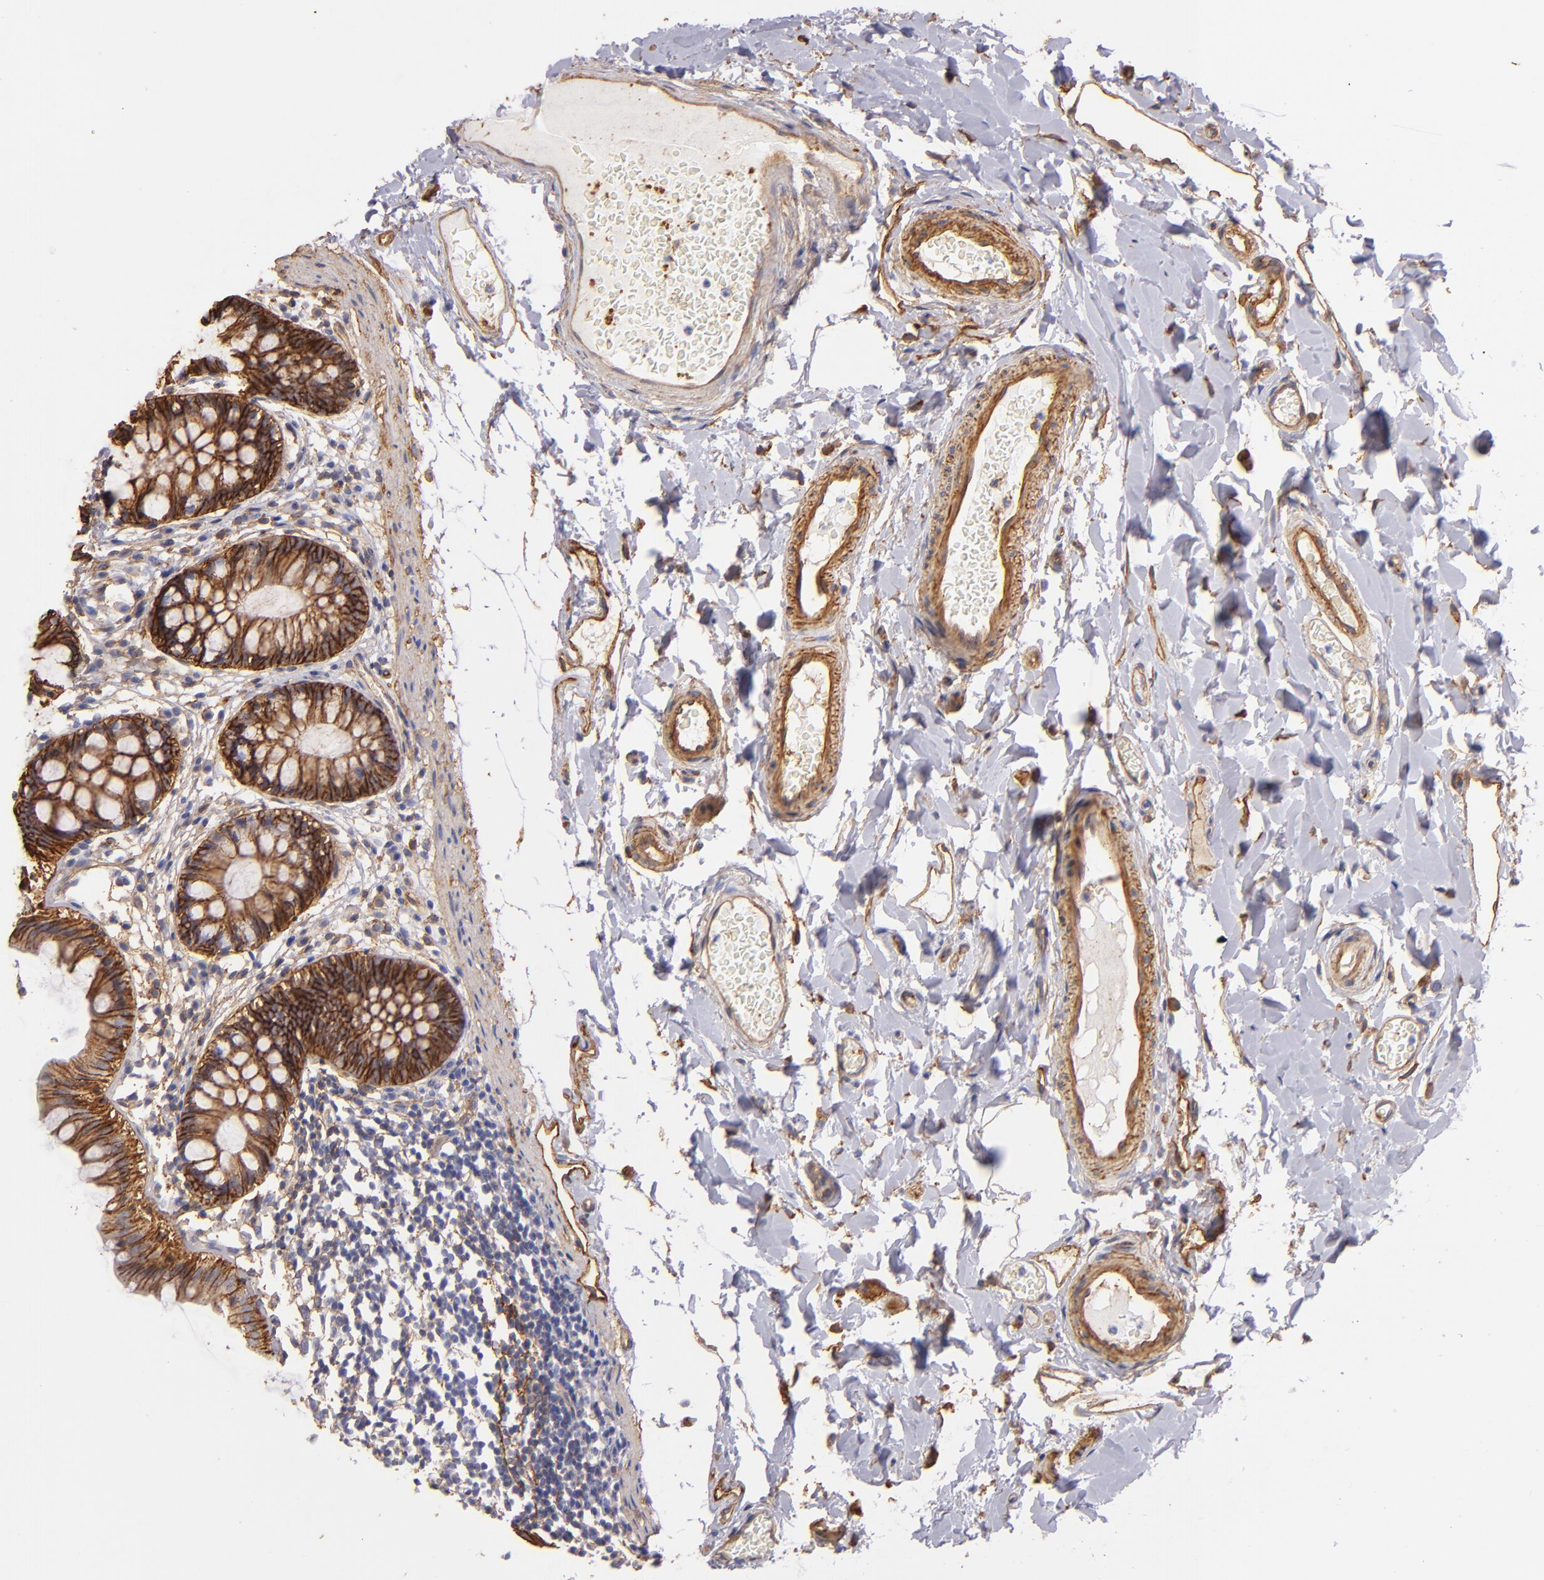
{"staining": {"intensity": "moderate", "quantity": ">75%", "location": "cytoplasmic/membranous"}, "tissue": "colon", "cell_type": "Endothelial cells", "image_type": "normal", "snomed": [{"axis": "morphology", "description": "Normal tissue, NOS"}, {"axis": "topography", "description": "Smooth muscle"}, {"axis": "topography", "description": "Colon"}], "caption": "Protein staining by immunohistochemistry reveals moderate cytoplasmic/membranous staining in about >75% of endothelial cells in normal colon.", "gene": "CD151", "patient": {"sex": "male", "age": 67}}